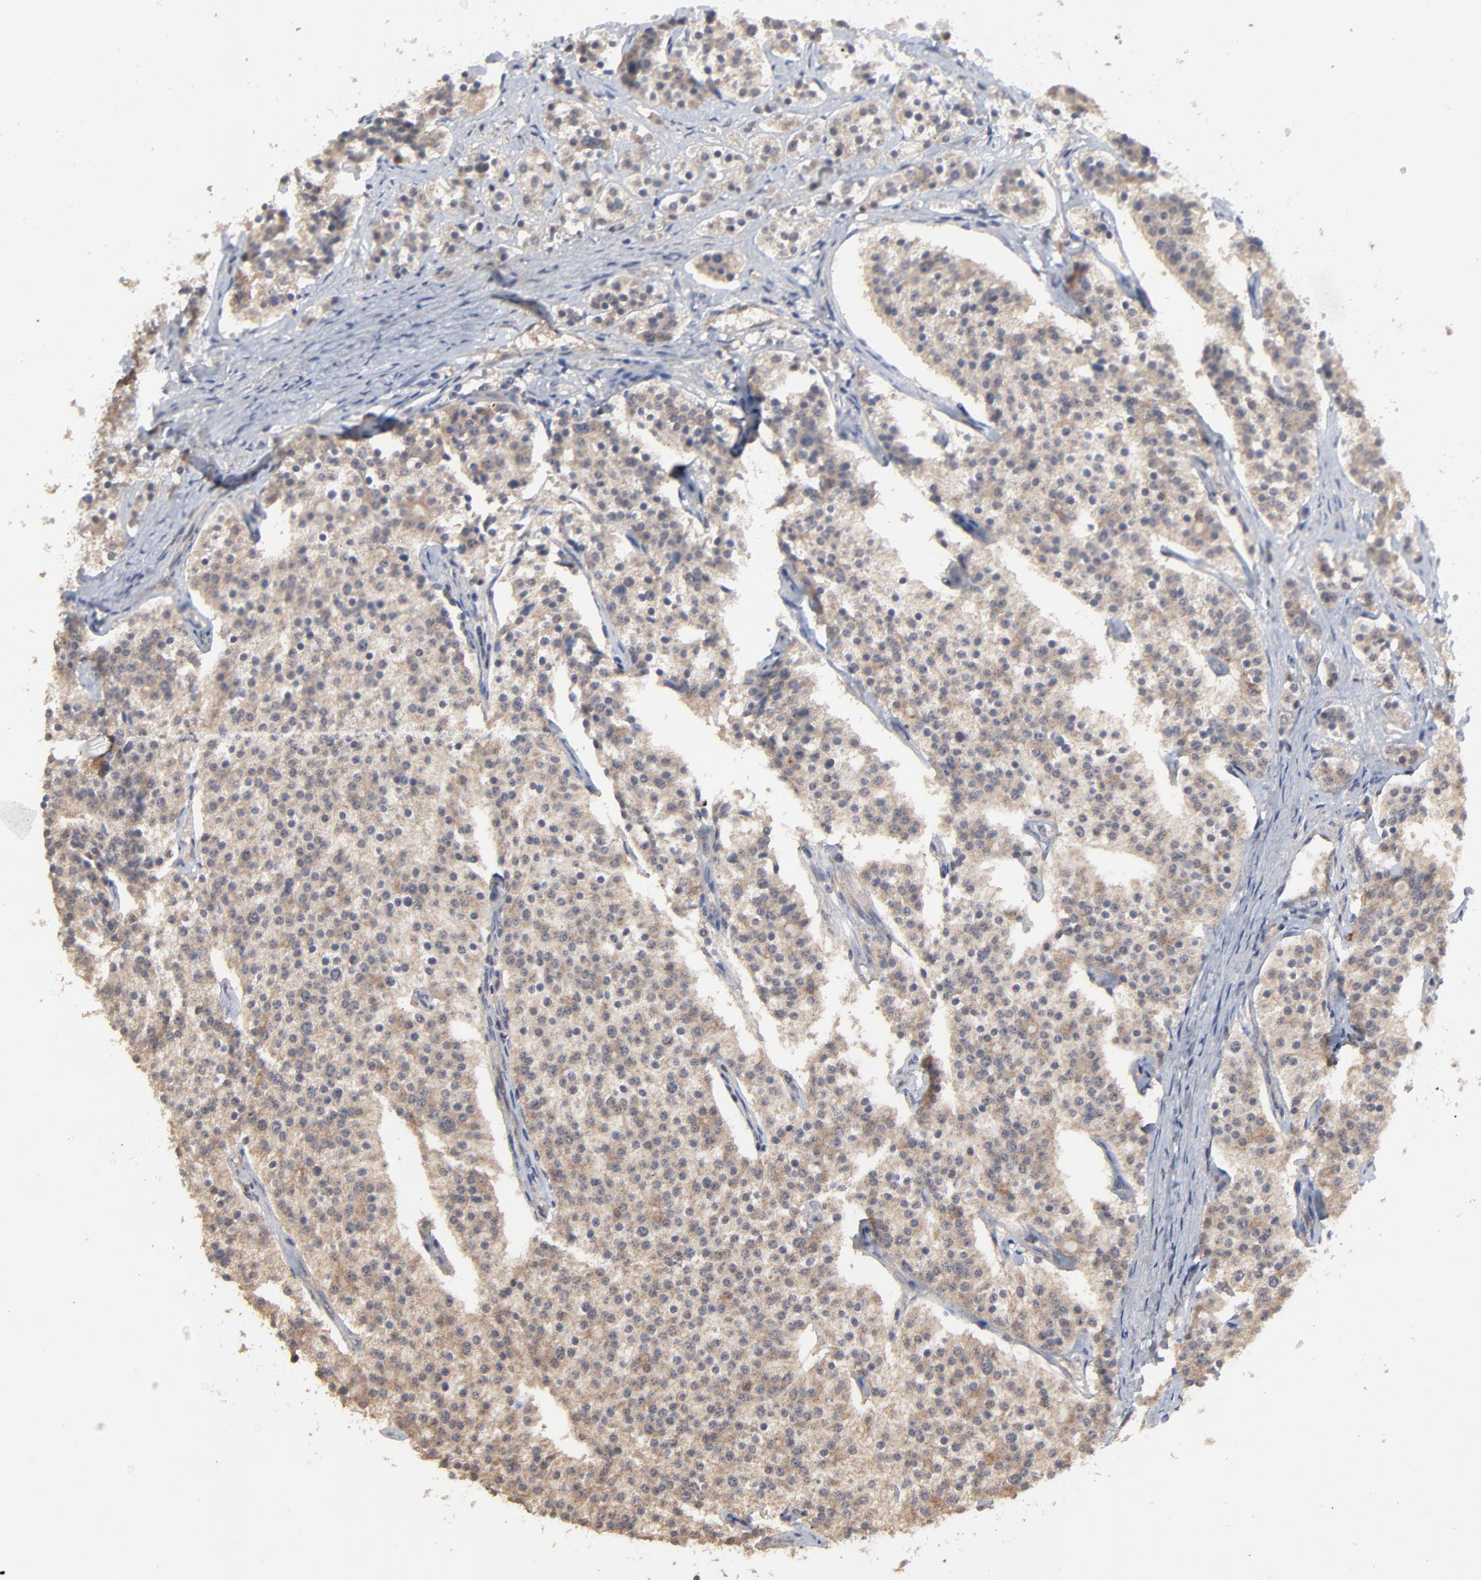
{"staining": {"intensity": "weak", "quantity": ">75%", "location": "cytoplasmic/membranous"}, "tissue": "carcinoid", "cell_type": "Tumor cells", "image_type": "cancer", "snomed": [{"axis": "morphology", "description": "Carcinoid, malignant, NOS"}, {"axis": "topography", "description": "Small intestine"}], "caption": "Carcinoid (malignant) stained with a brown dye reveals weak cytoplasmic/membranous positive staining in about >75% of tumor cells.", "gene": "FAM199X", "patient": {"sex": "male", "age": 63}}